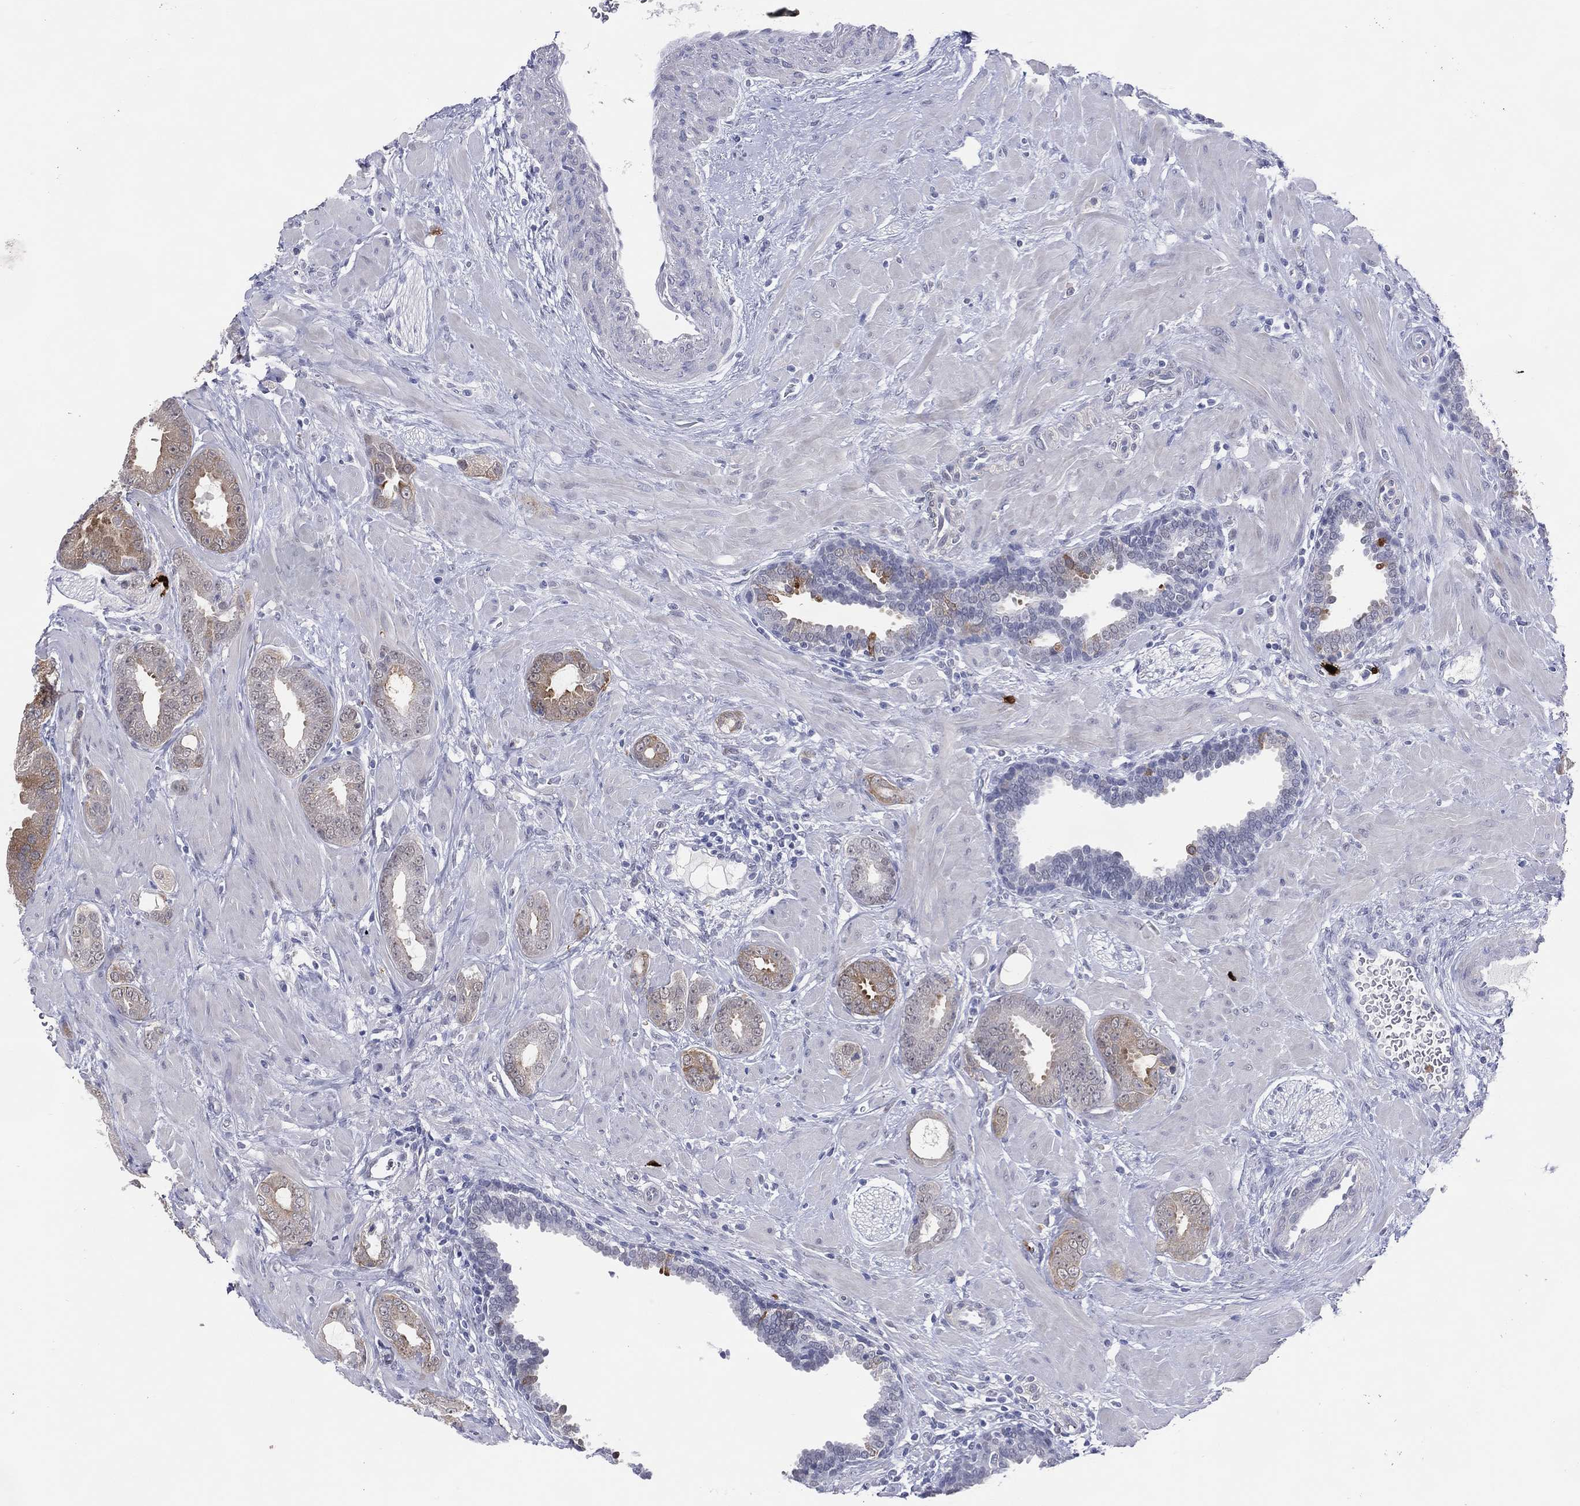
{"staining": {"intensity": "moderate", "quantity": "<25%", "location": "cytoplasmic/membranous"}, "tissue": "prostate cancer", "cell_type": "Tumor cells", "image_type": "cancer", "snomed": [{"axis": "morphology", "description": "Adenocarcinoma, Low grade"}, {"axis": "topography", "description": "Prostate"}], "caption": "Protein analysis of prostate cancer (adenocarcinoma (low-grade)) tissue shows moderate cytoplasmic/membranous positivity in approximately <25% of tumor cells.", "gene": "CFAP58", "patient": {"sex": "male", "age": 68}}